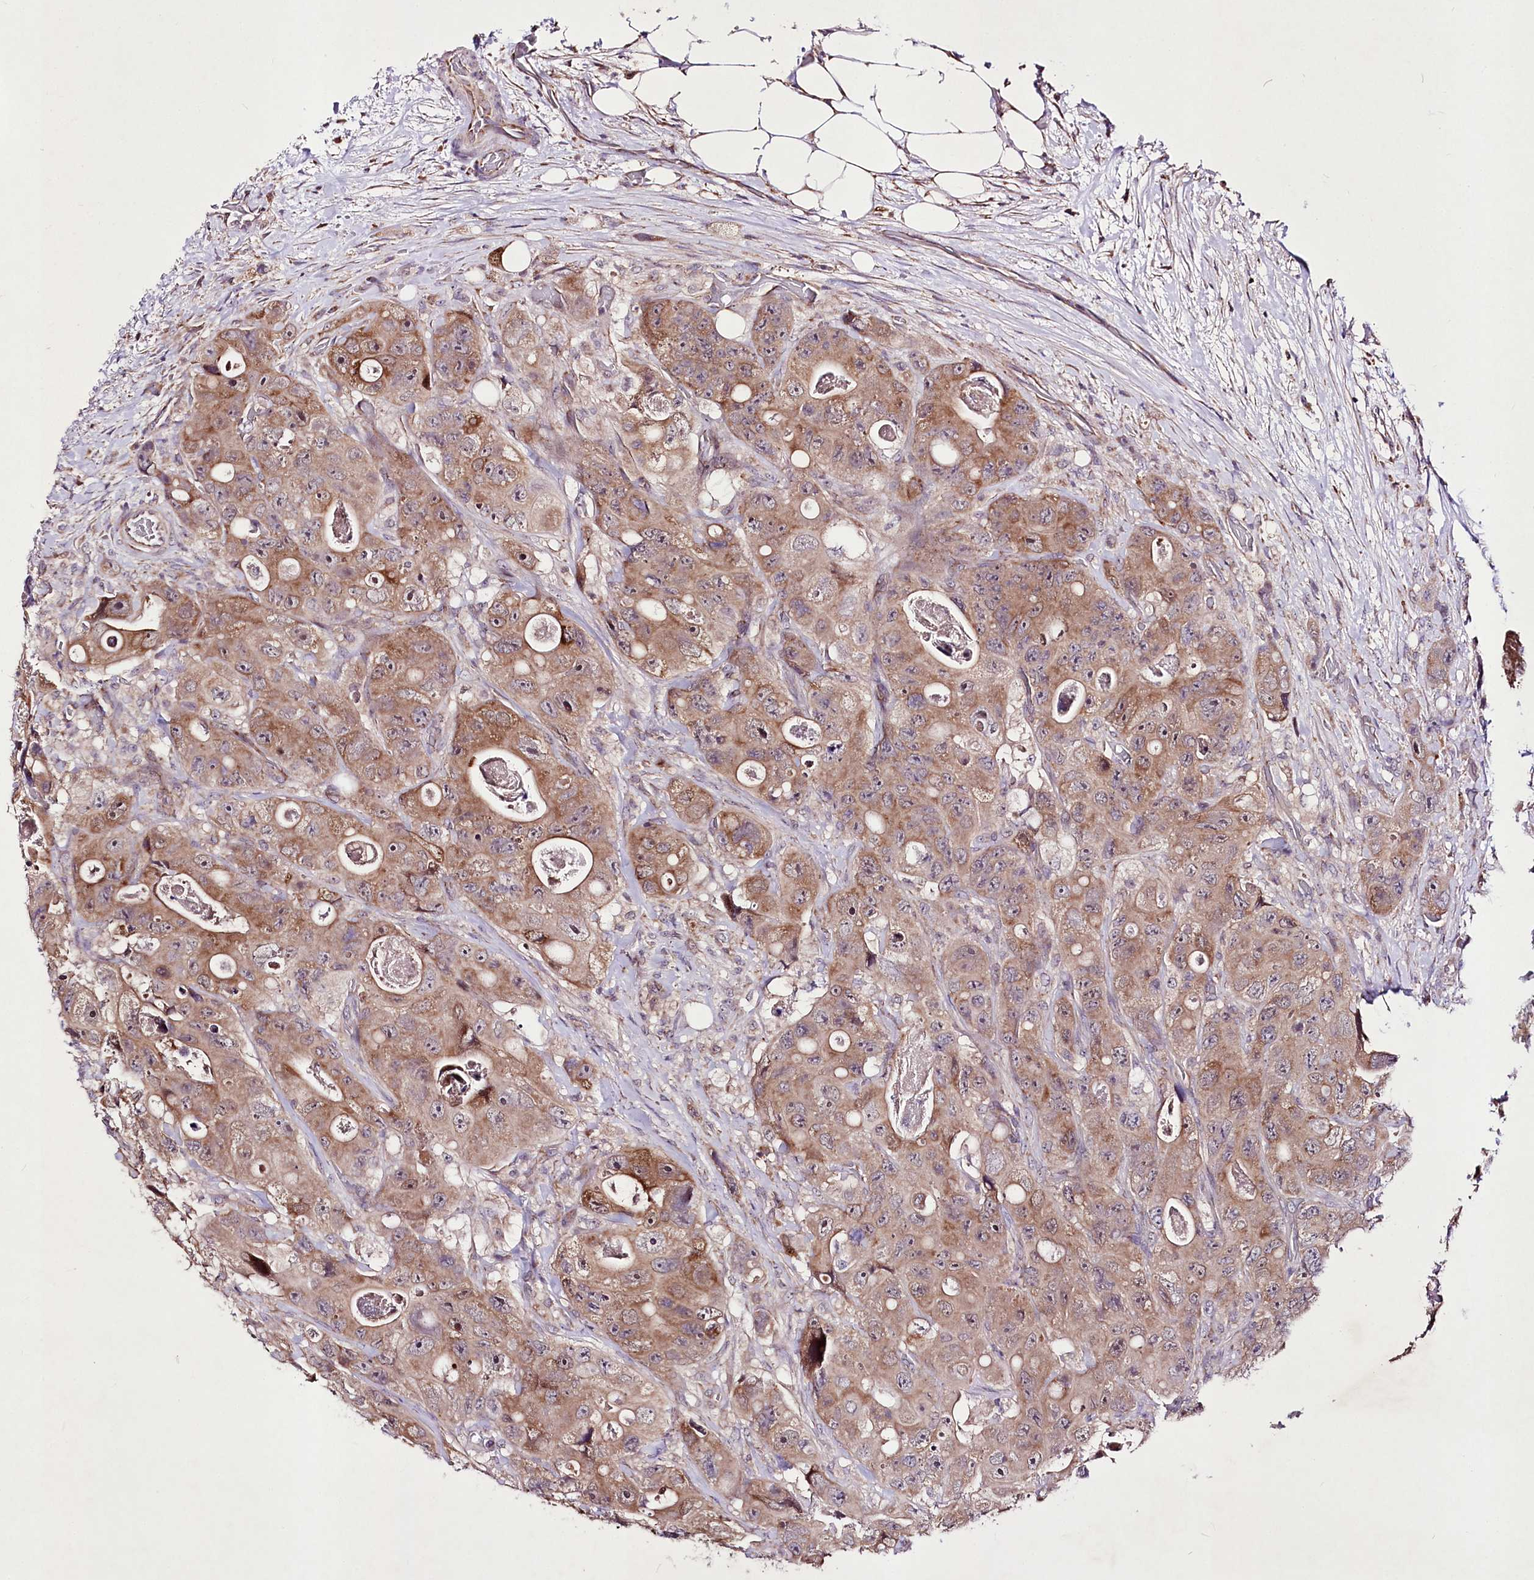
{"staining": {"intensity": "moderate", "quantity": ">75%", "location": "cytoplasmic/membranous,nuclear"}, "tissue": "colorectal cancer", "cell_type": "Tumor cells", "image_type": "cancer", "snomed": [{"axis": "morphology", "description": "Adenocarcinoma, NOS"}, {"axis": "topography", "description": "Colon"}], "caption": "The immunohistochemical stain labels moderate cytoplasmic/membranous and nuclear positivity in tumor cells of colorectal cancer (adenocarcinoma) tissue.", "gene": "ATE1", "patient": {"sex": "female", "age": 46}}